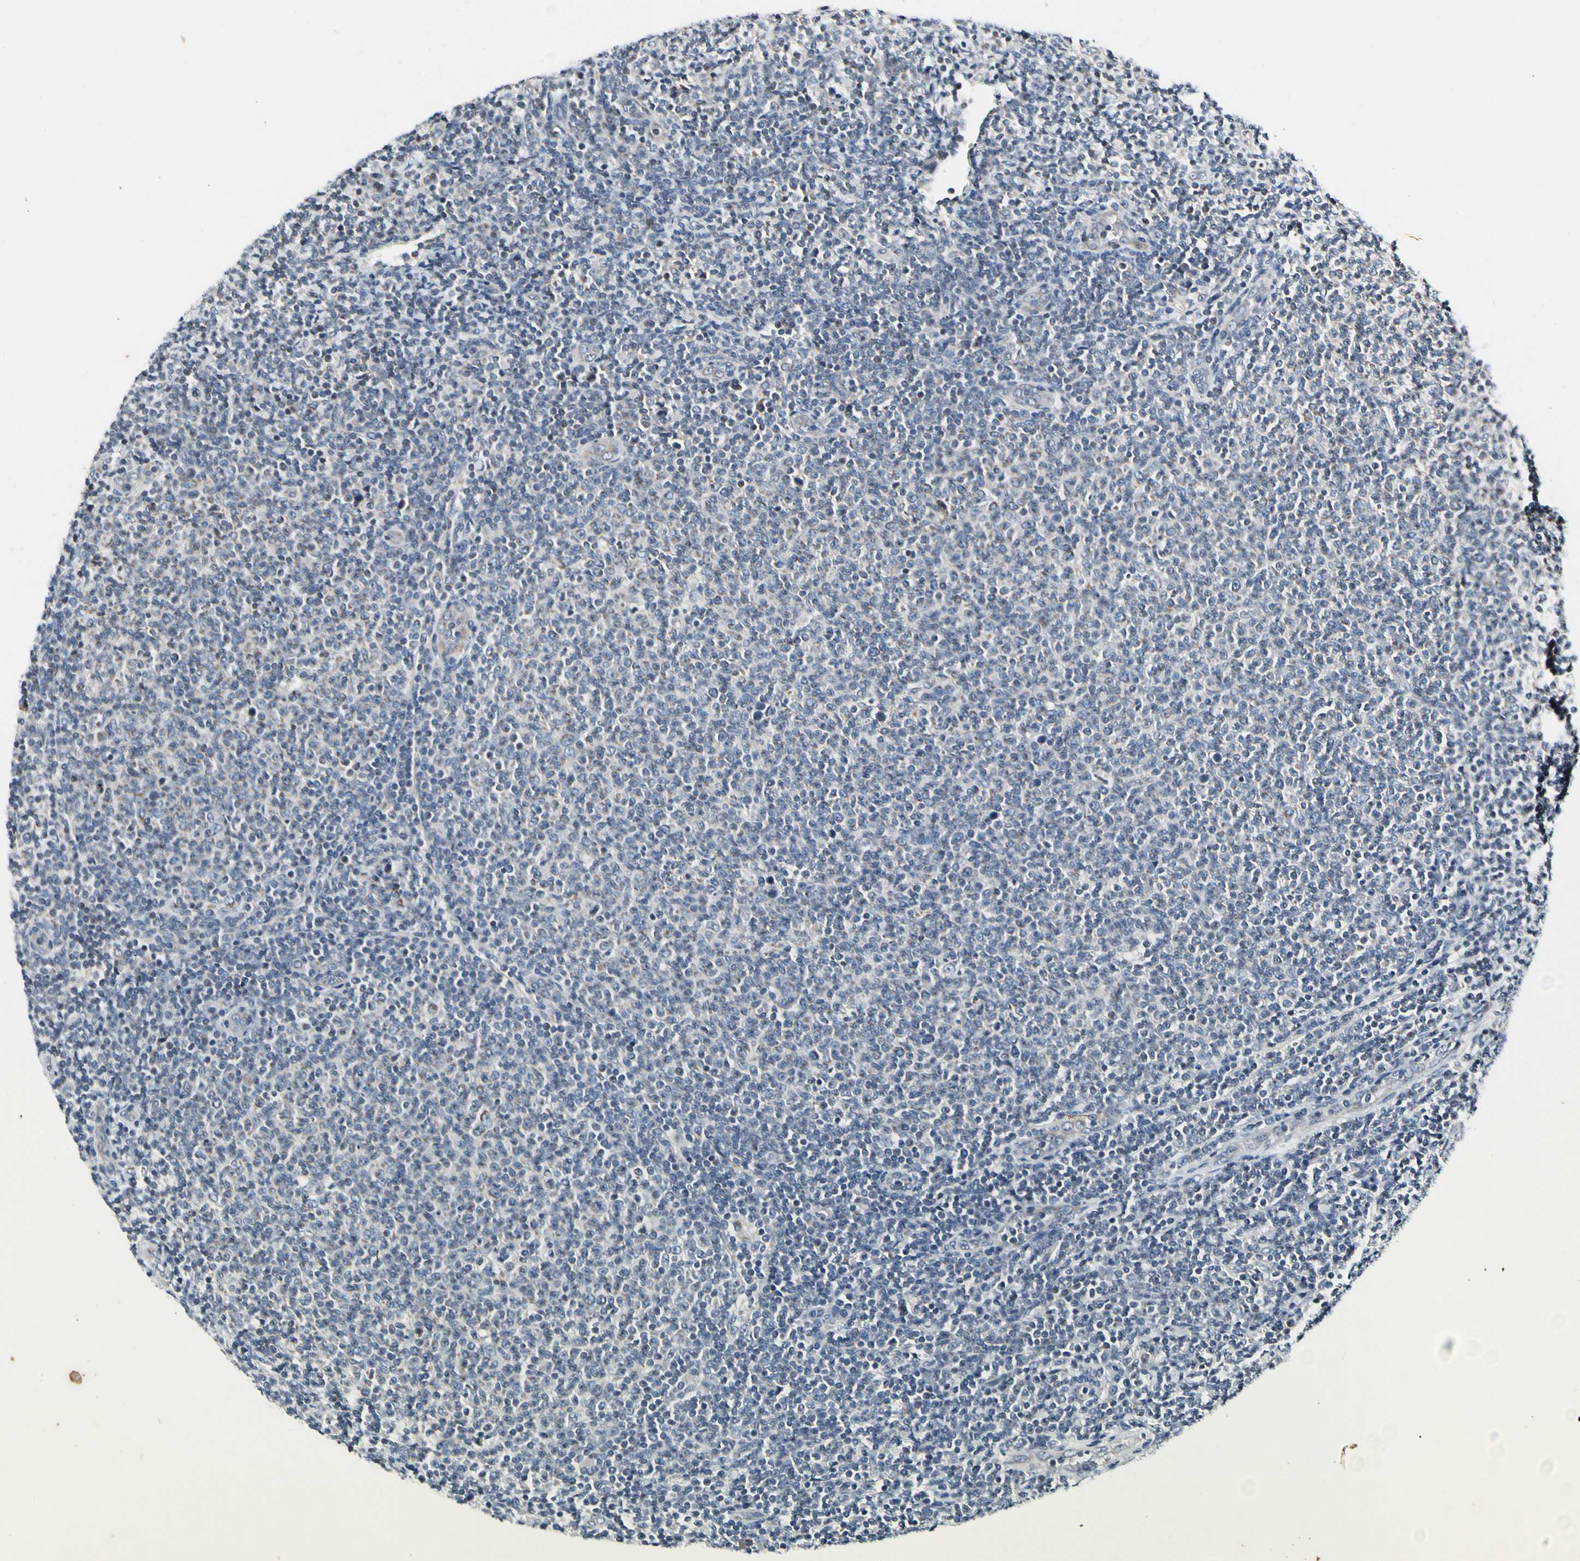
{"staining": {"intensity": "negative", "quantity": "none", "location": "none"}, "tissue": "lymphoma", "cell_type": "Tumor cells", "image_type": "cancer", "snomed": [{"axis": "morphology", "description": "Malignant lymphoma, non-Hodgkin's type, Low grade"}, {"axis": "topography", "description": "Lymph node"}], "caption": "There is no significant staining in tumor cells of lymphoma.", "gene": "SOX30", "patient": {"sex": "male", "age": 66}}